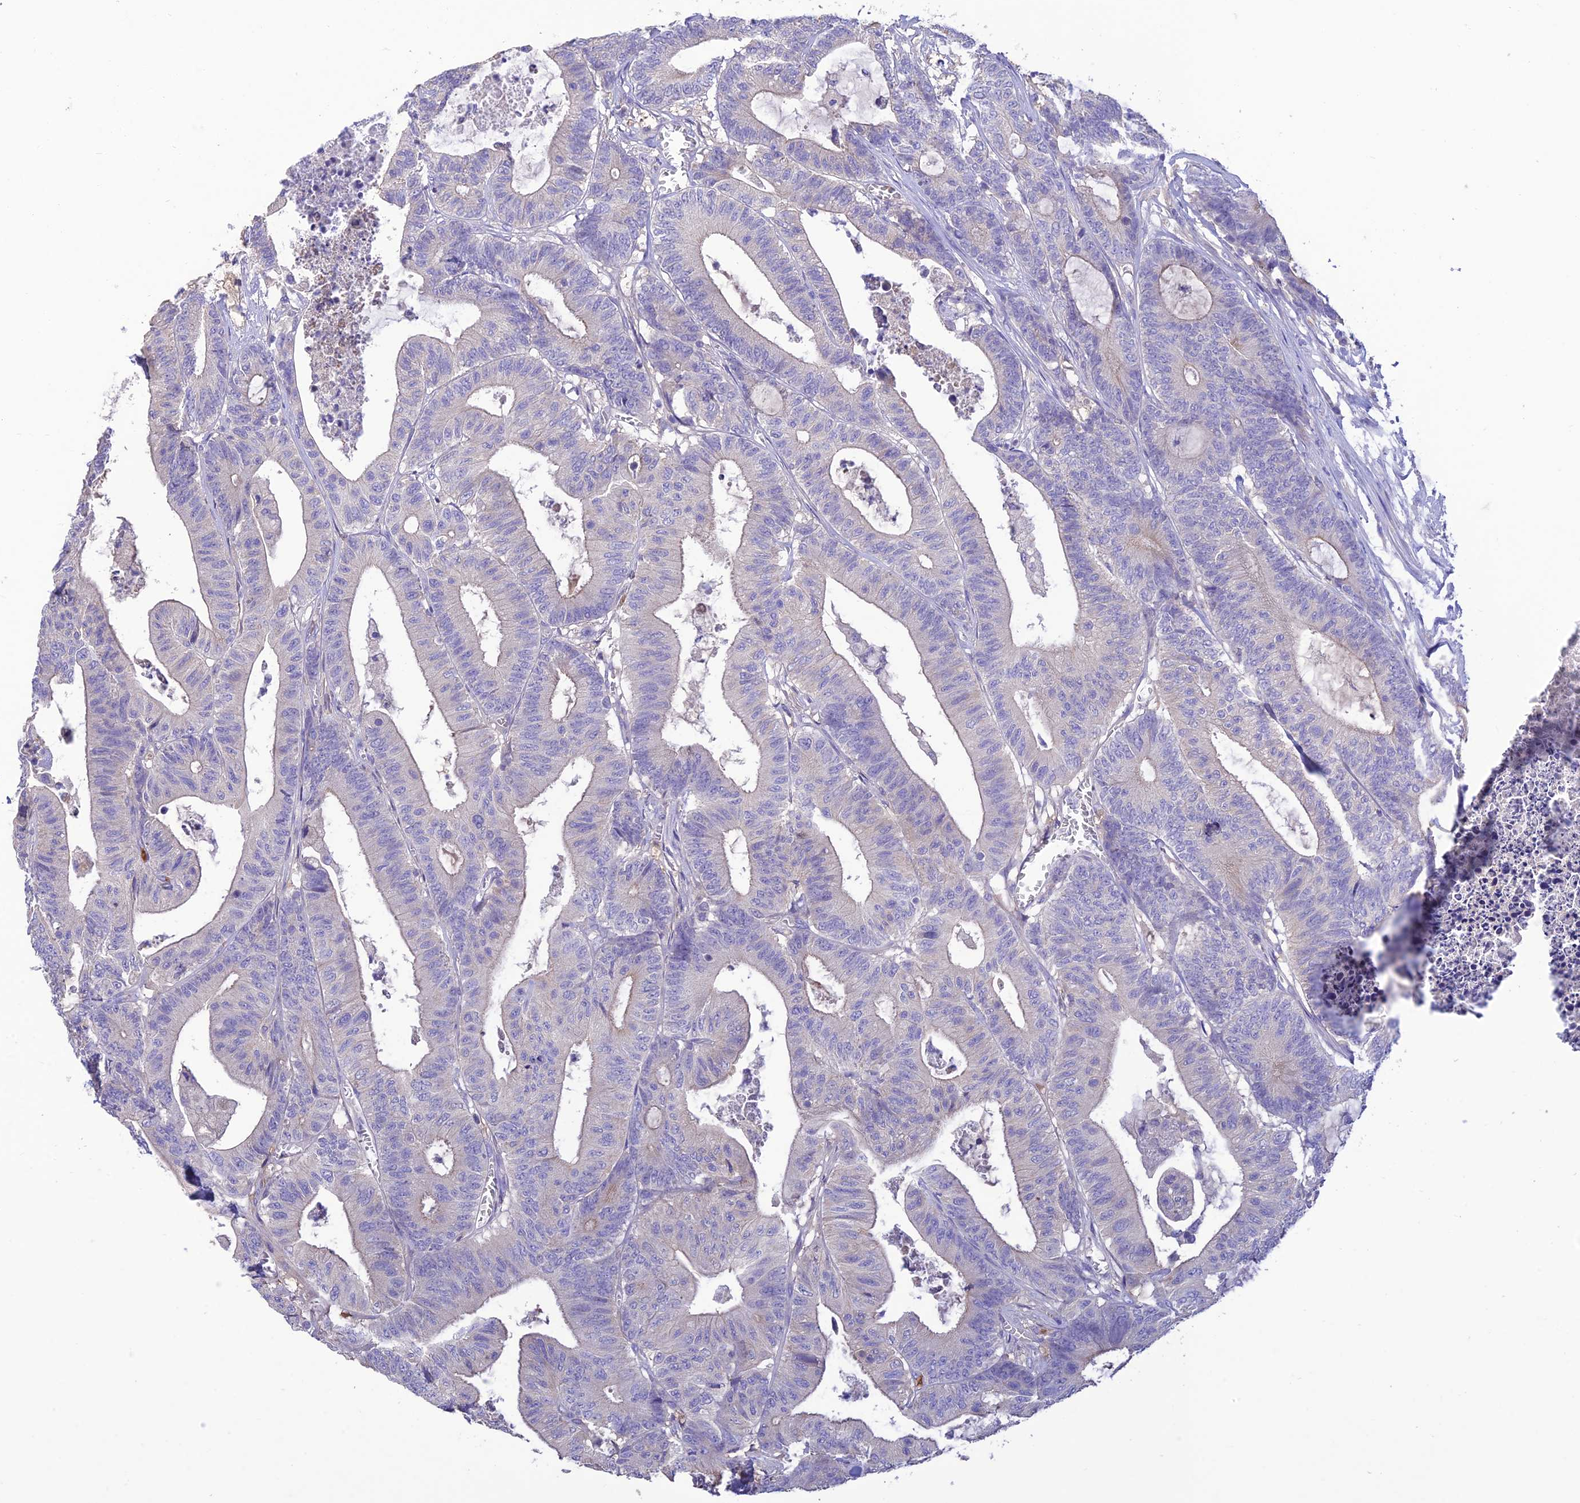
{"staining": {"intensity": "negative", "quantity": "none", "location": "none"}, "tissue": "colorectal cancer", "cell_type": "Tumor cells", "image_type": "cancer", "snomed": [{"axis": "morphology", "description": "Adenocarcinoma, NOS"}, {"axis": "topography", "description": "Colon"}], "caption": "IHC of colorectal cancer shows no expression in tumor cells. (Immunohistochemistry, brightfield microscopy, high magnification).", "gene": "SFT2D2", "patient": {"sex": "female", "age": 84}}